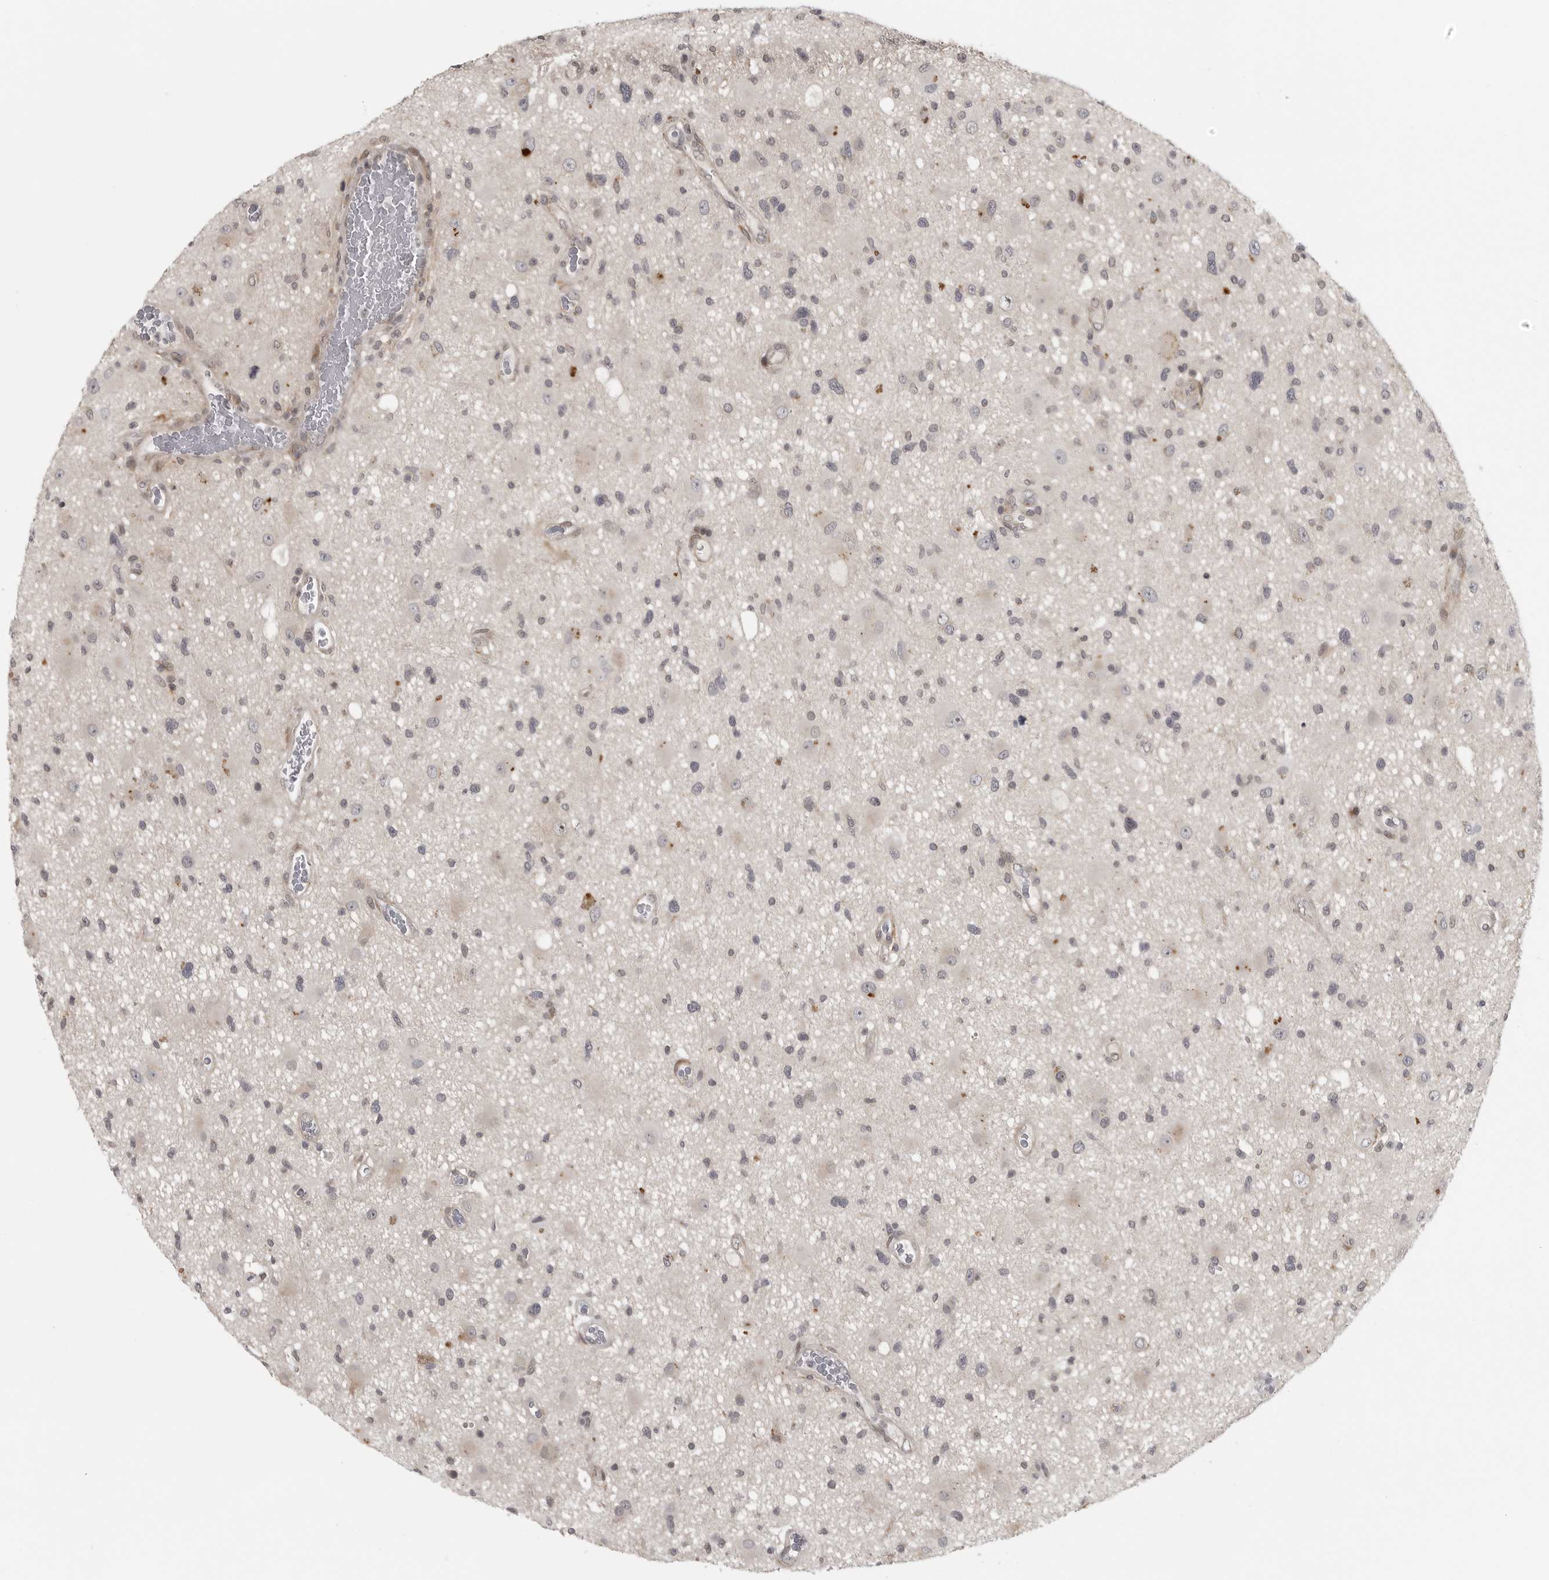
{"staining": {"intensity": "negative", "quantity": "none", "location": "none"}, "tissue": "glioma", "cell_type": "Tumor cells", "image_type": "cancer", "snomed": [{"axis": "morphology", "description": "Glioma, malignant, High grade"}, {"axis": "topography", "description": "Brain"}], "caption": "Image shows no significant protein staining in tumor cells of glioma. (DAB (3,3'-diaminobenzidine) IHC with hematoxylin counter stain).", "gene": "UROD", "patient": {"sex": "male", "age": 33}}